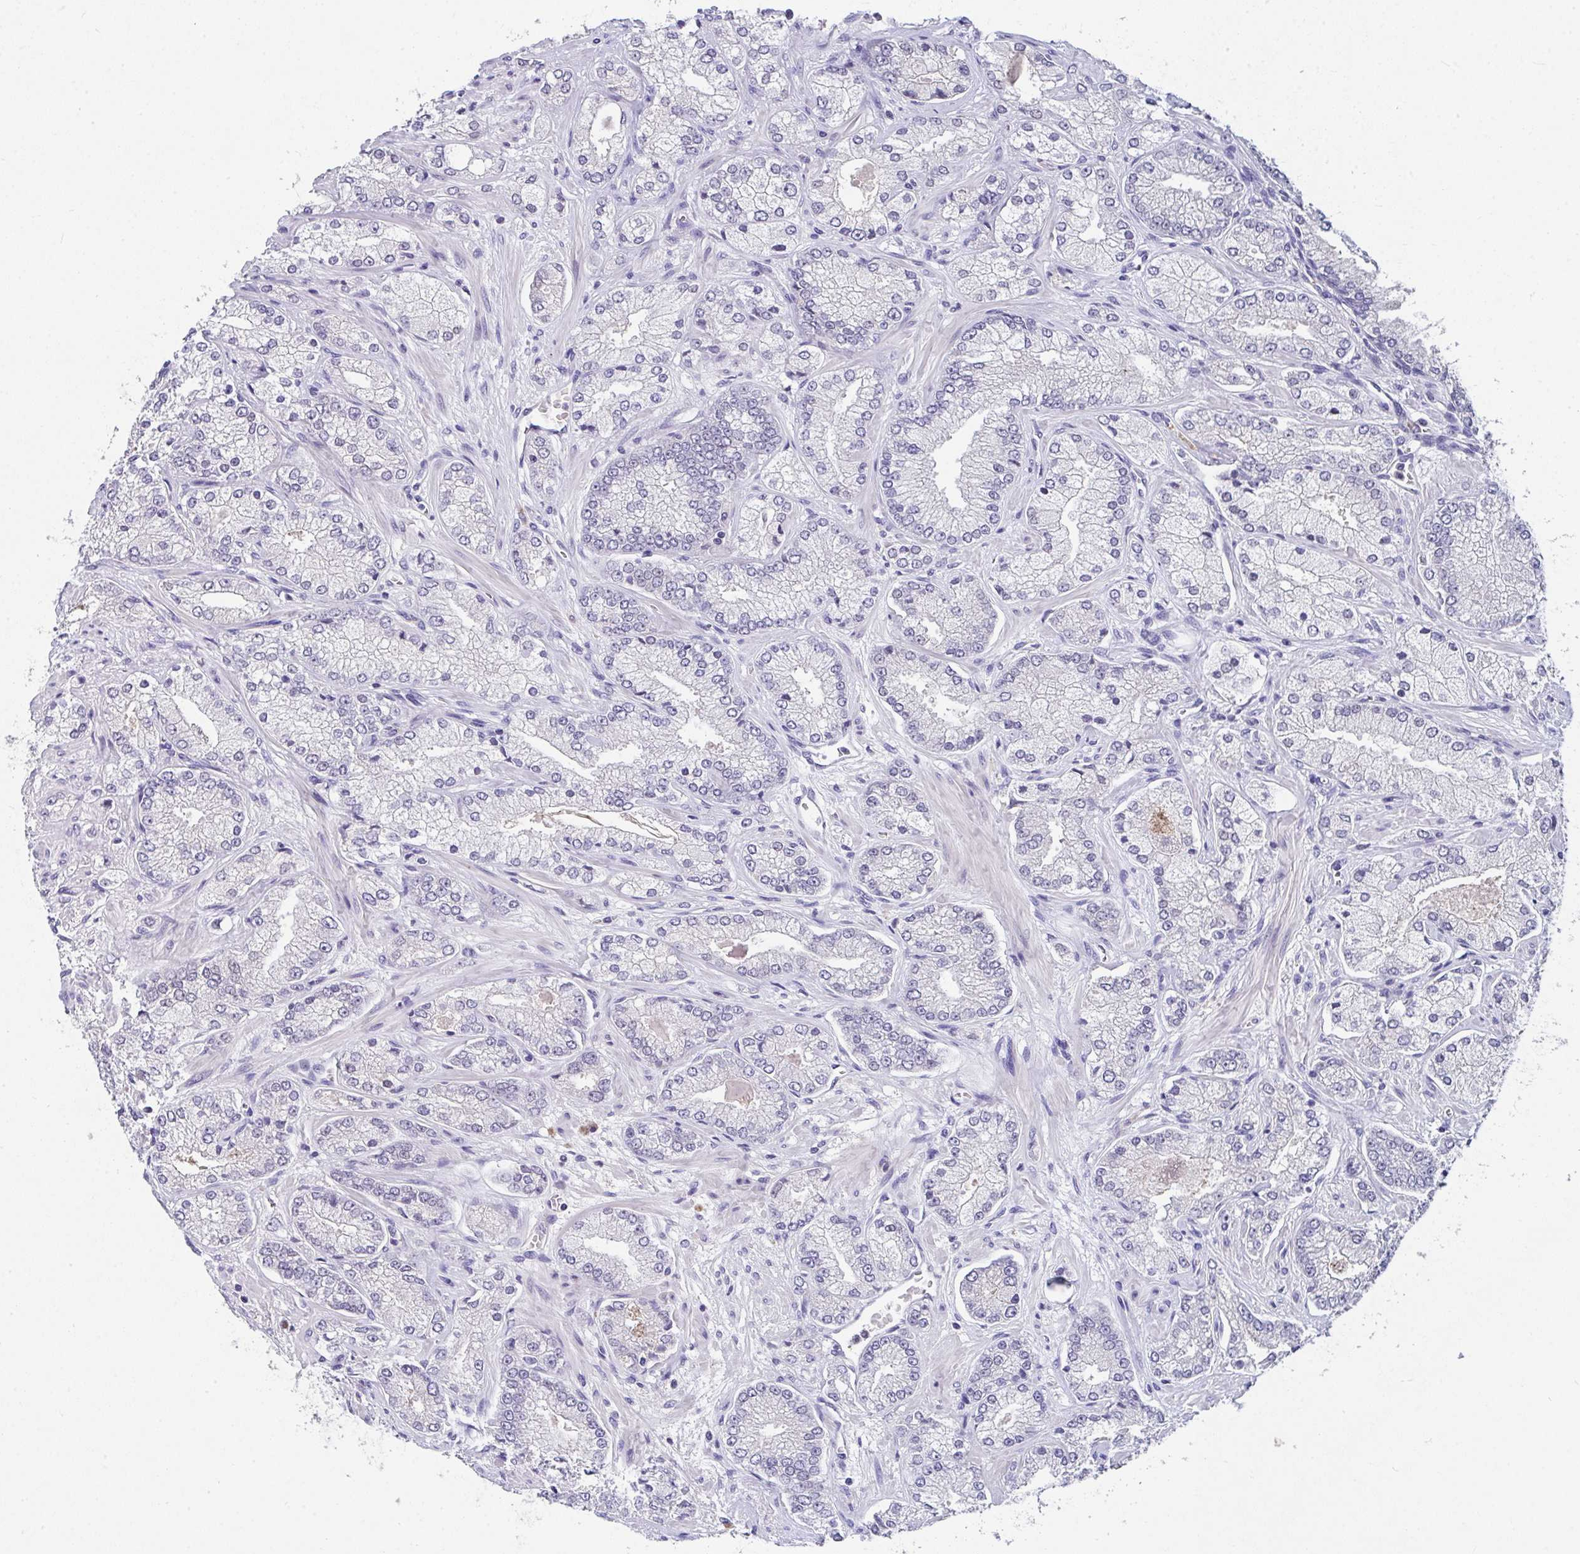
{"staining": {"intensity": "negative", "quantity": "none", "location": "none"}, "tissue": "prostate cancer", "cell_type": "Tumor cells", "image_type": "cancer", "snomed": [{"axis": "morphology", "description": "Normal tissue, NOS"}, {"axis": "morphology", "description": "Adenocarcinoma, High grade"}, {"axis": "topography", "description": "Prostate"}, {"axis": "topography", "description": "Peripheral nerve tissue"}], "caption": "Prostate cancer (adenocarcinoma (high-grade)) stained for a protein using IHC demonstrates no staining tumor cells.", "gene": "GLTPD2", "patient": {"sex": "male", "age": 68}}